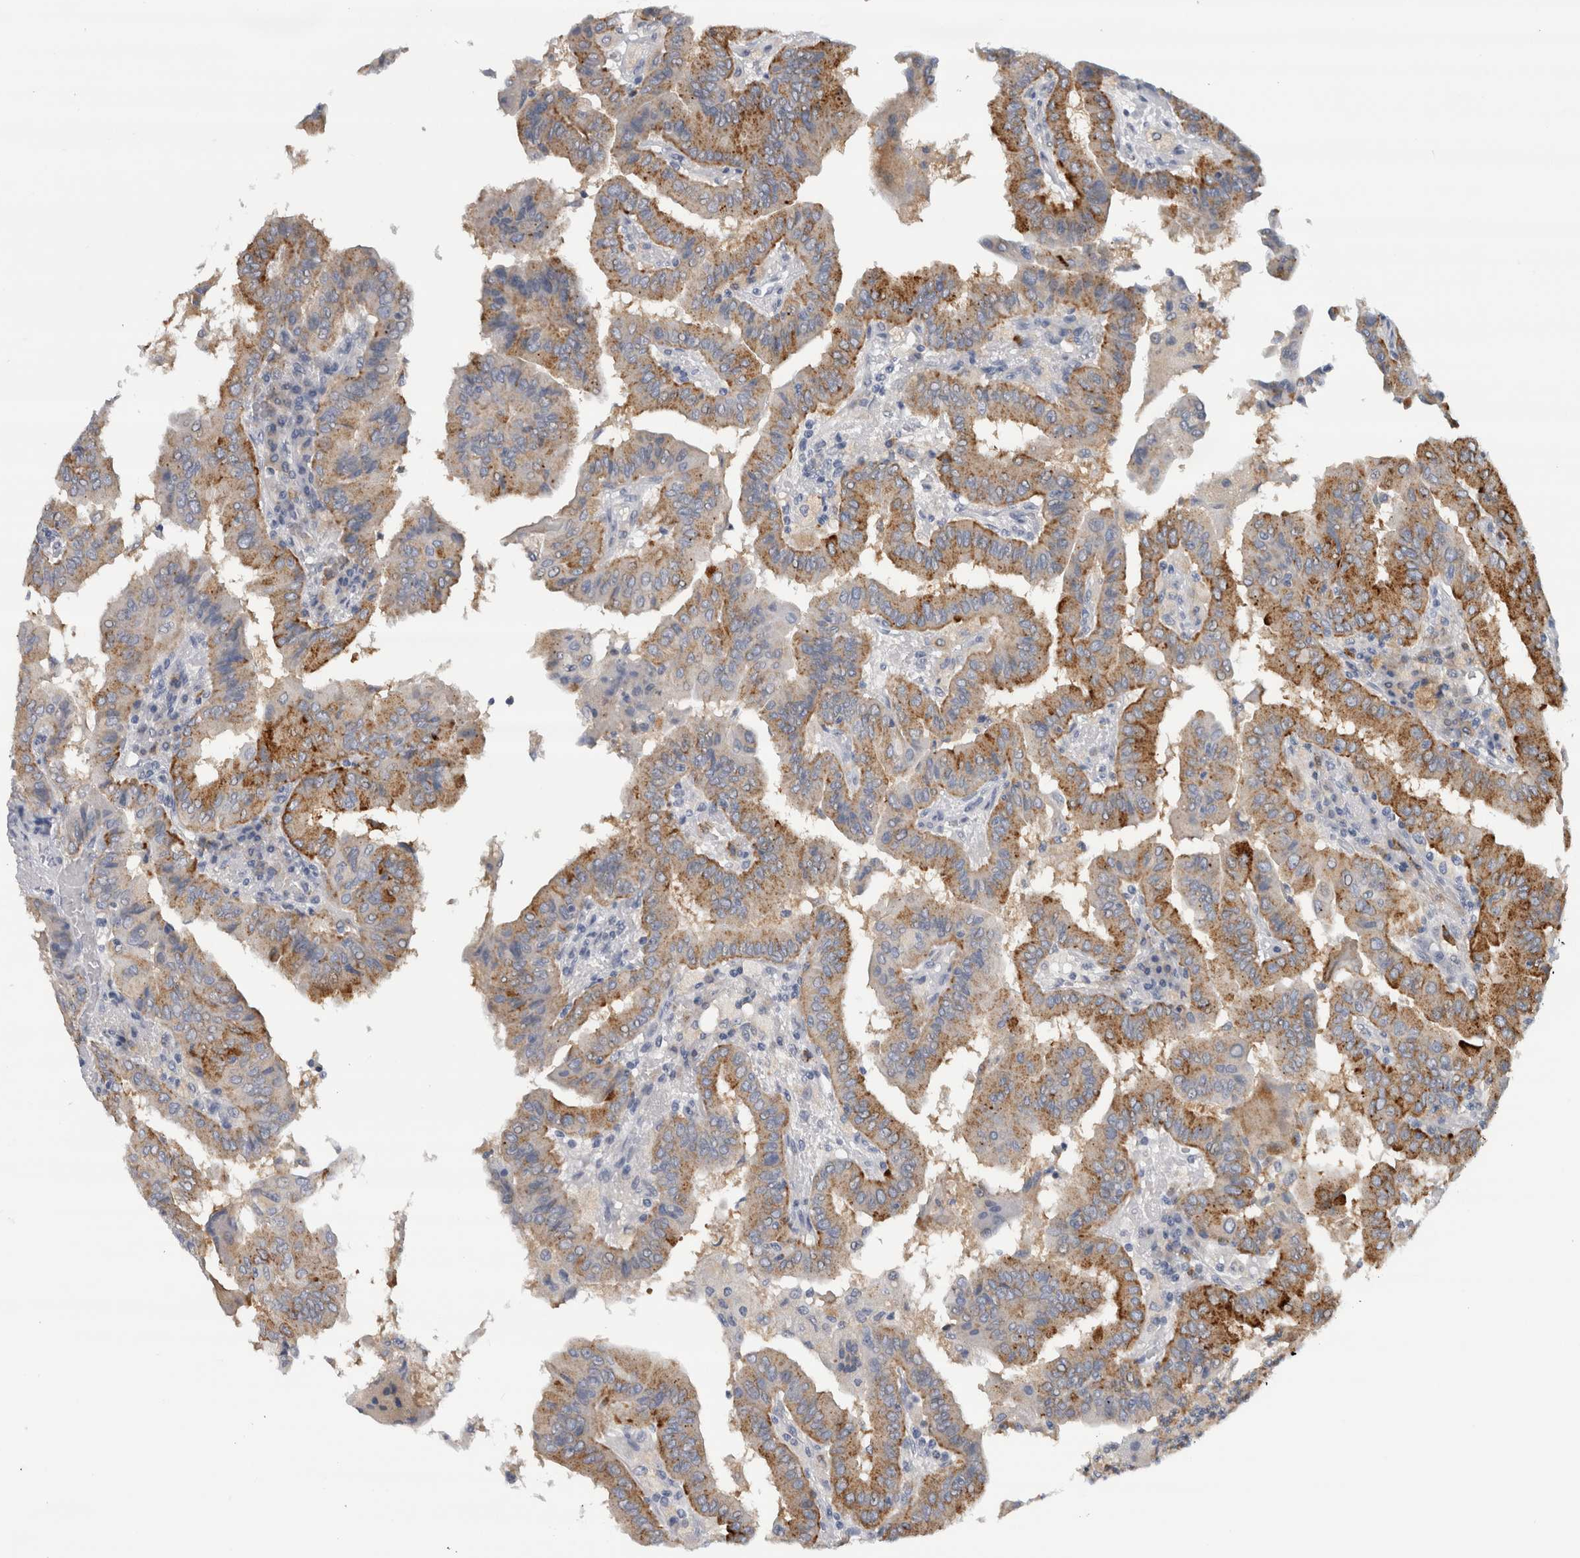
{"staining": {"intensity": "moderate", "quantity": ">75%", "location": "cytoplasmic/membranous"}, "tissue": "thyroid cancer", "cell_type": "Tumor cells", "image_type": "cancer", "snomed": [{"axis": "morphology", "description": "Papillary adenocarcinoma, NOS"}, {"axis": "topography", "description": "Thyroid gland"}], "caption": "This is an image of immunohistochemistry staining of thyroid cancer, which shows moderate positivity in the cytoplasmic/membranous of tumor cells.", "gene": "CD63", "patient": {"sex": "male", "age": 33}}